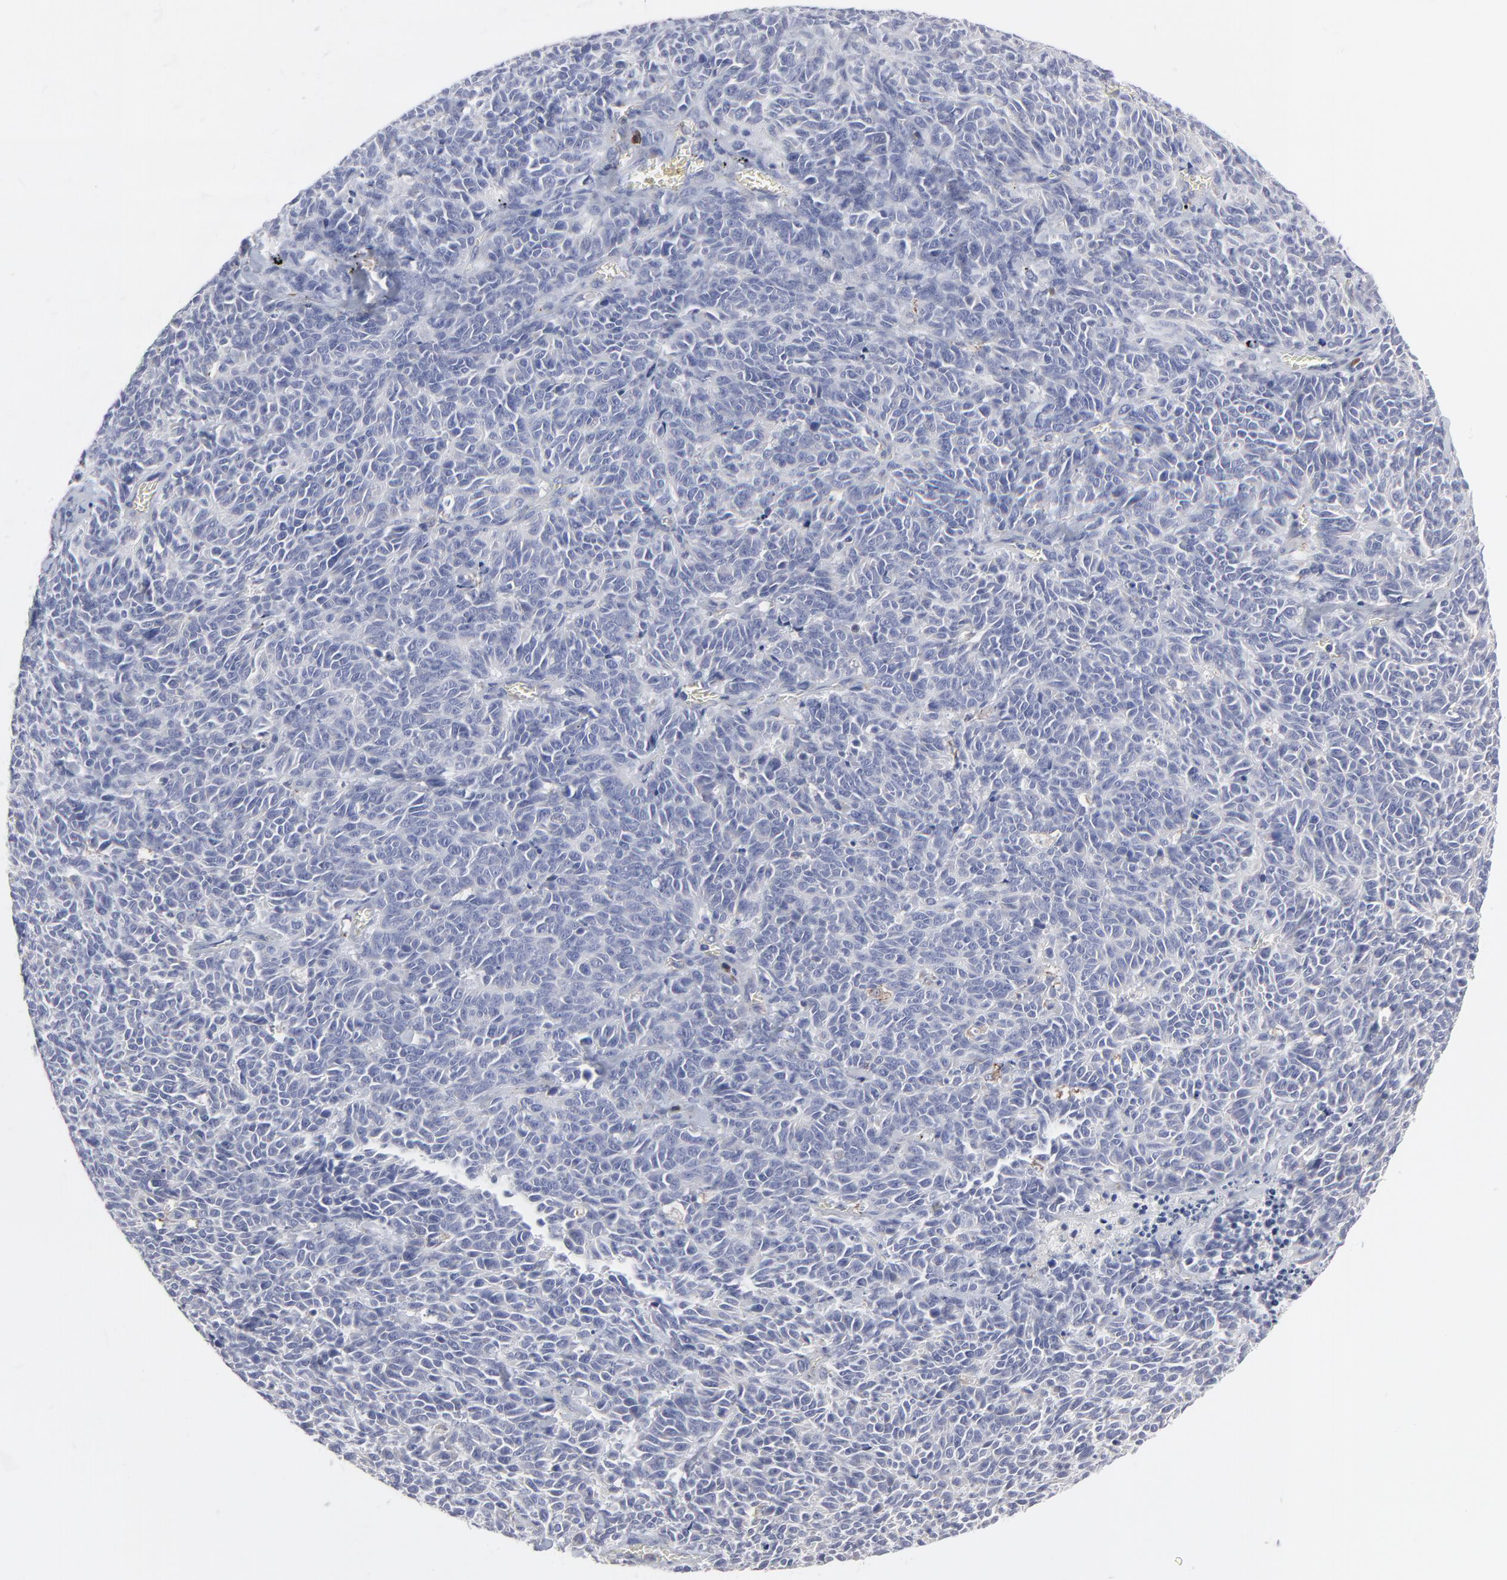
{"staining": {"intensity": "negative", "quantity": "none", "location": "none"}, "tissue": "lung cancer", "cell_type": "Tumor cells", "image_type": "cancer", "snomed": [{"axis": "morphology", "description": "Neoplasm, malignant, NOS"}, {"axis": "topography", "description": "Lung"}], "caption": "This is an immunohistochemistry (IHC) histopathology image of lung cancer. There is no staining in tumor cells.", "gene": "TRIM22", "patient": {"sex": "female", "age": 58}}